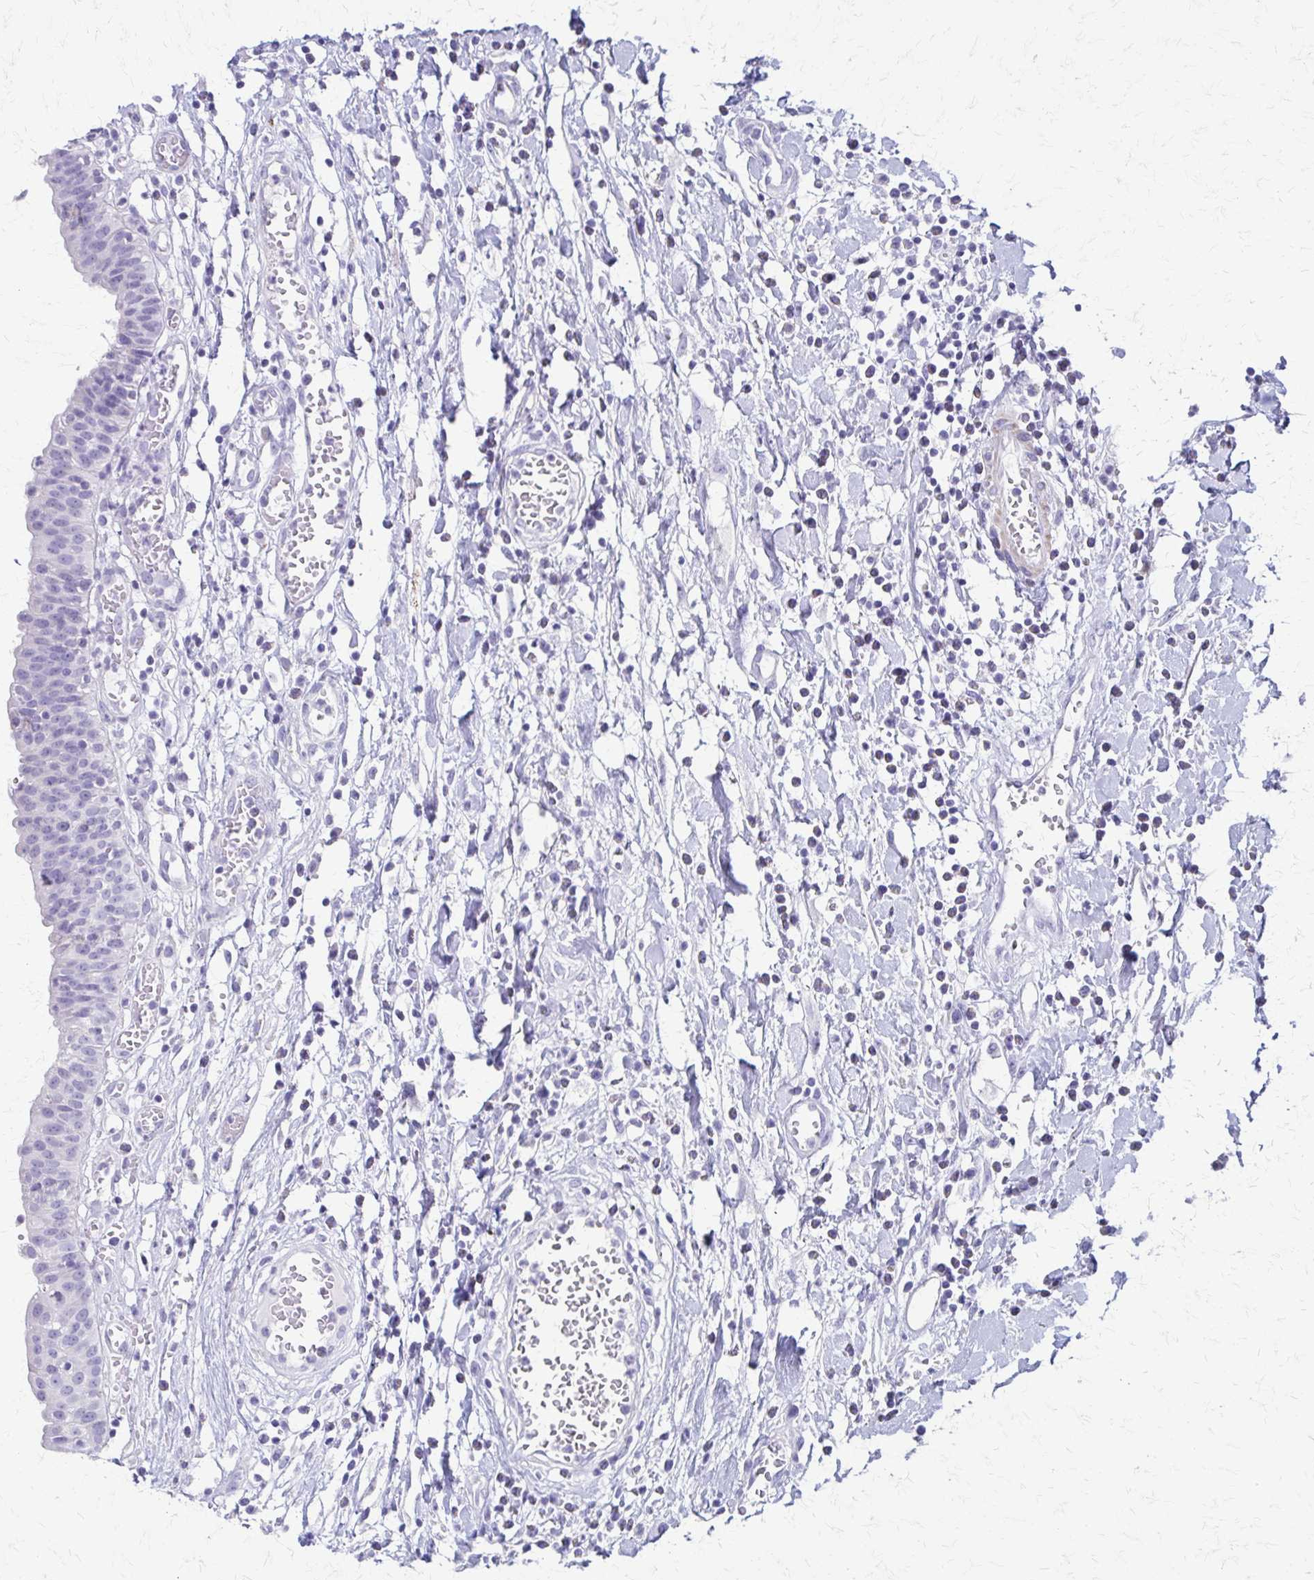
{"staining": {"intensity": "weak", "quantity": "<25%", "location": "cytoplasmic/membranous"}, "tissue": "urinary bladder", "cell_type": "Urothelial cells", "image_type": "normal", "snomed": [{"axis": "morphology", "description": "Normal tissue, NOS"}, {"axis": "topography", "description": "Urinary bladder"}], "caption": "Immunohistochemical staining of normal human urinary bladder demonstrates no significant expression in urothelial cells. (Brightfield microscopy of DAB (3,3'-diaminobenzidine) immunohistochemistry (IHC) at high magnification).", "gene": "ZSCAN5B", "patient": {"sex": "male", "age": 64}}